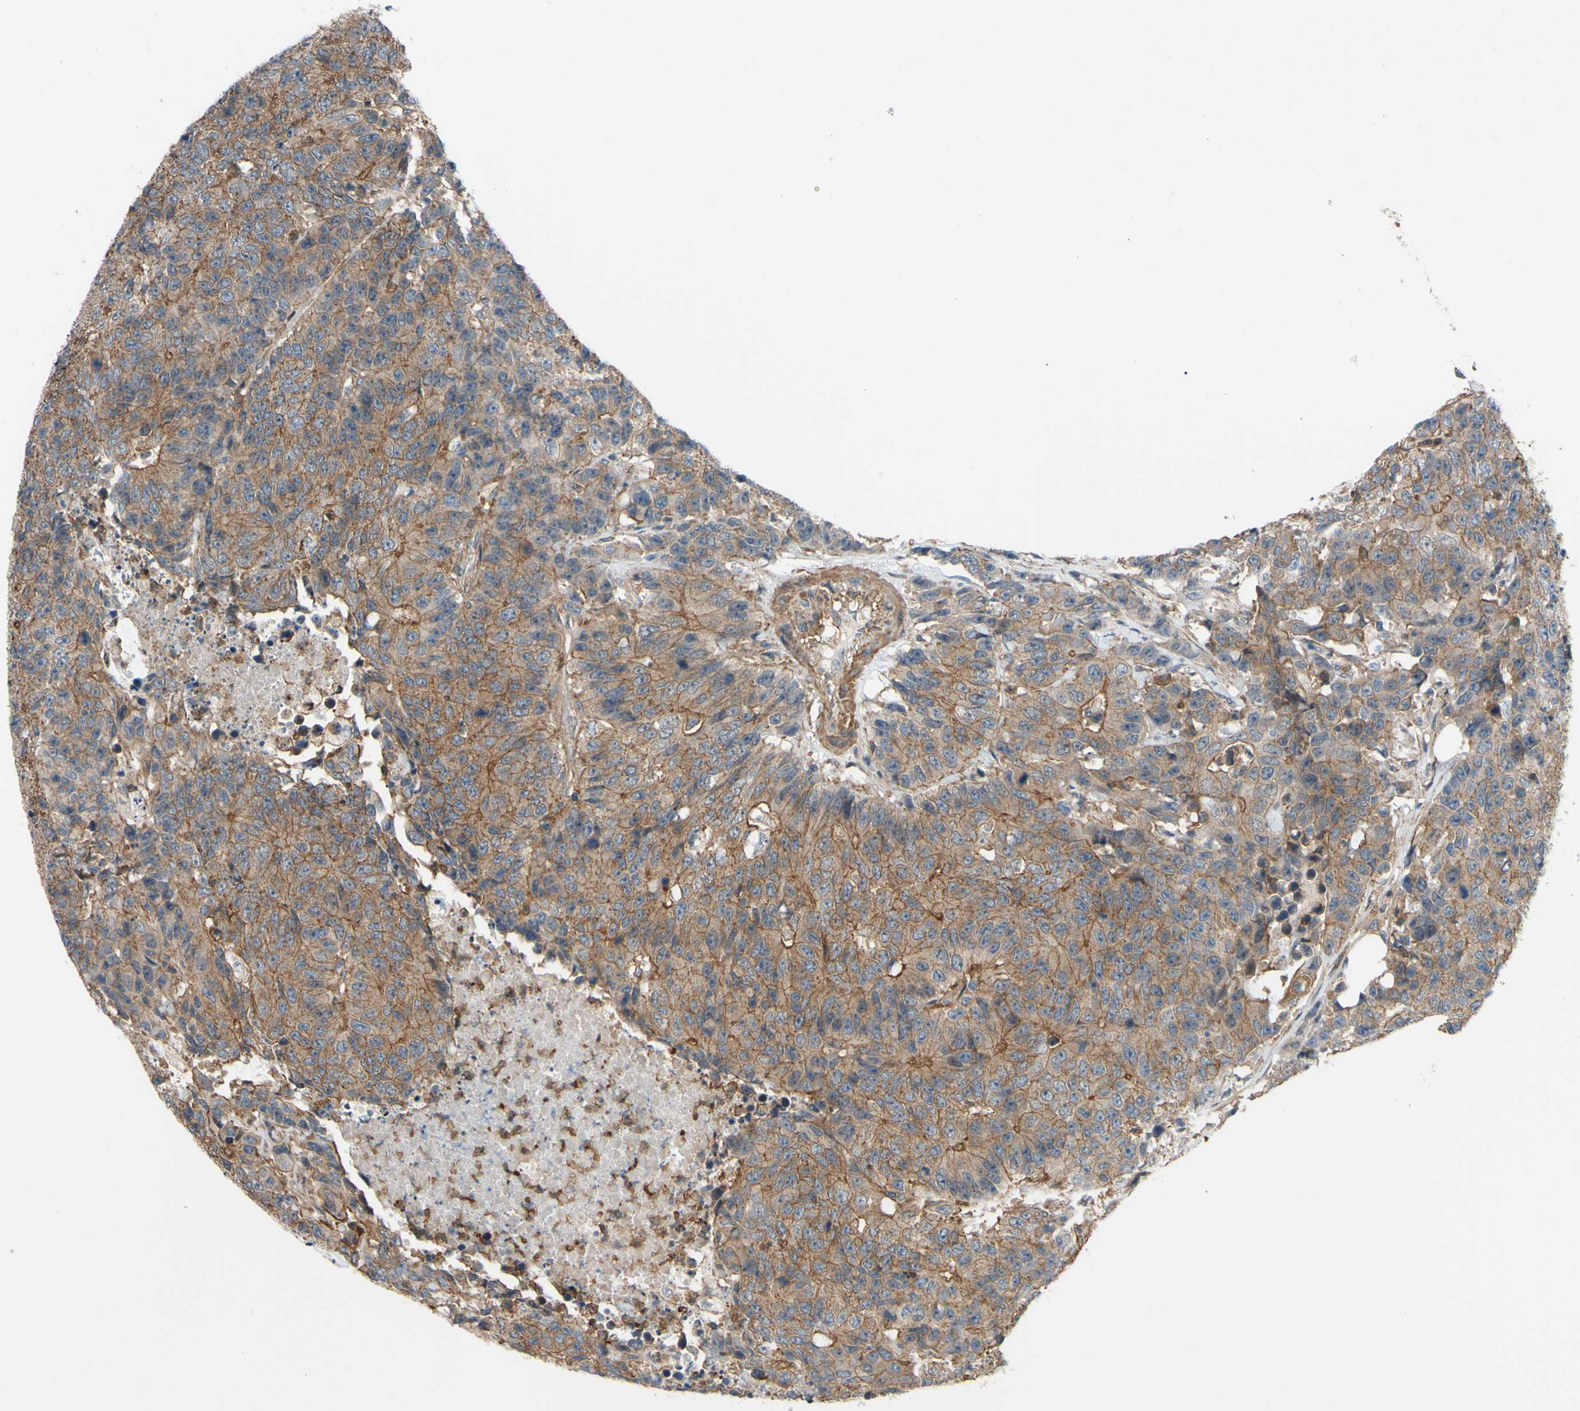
{"staining": {"intensity": "moderate", "quantity": ">75%", "location": "cytoplasmic/membranous"}, "tissue": "colorectal cancer", "cell_type": "Tumor cells", "image_type": "cancer", "snomed": [{"axis": "morphology", "description": "Adenocarcinoma, NOS"}, {"axis": "topography", "description": "Colon"}], "caption": "Immunohistochemical staining of human adenocarcinoma (colorectal) displays medium levels of moderate cytoplasmic/membranous protein positivity in approximately >75% of tumor cells.", "gene": "ADD3", "patient": {"sex": "female", "age": 86}}